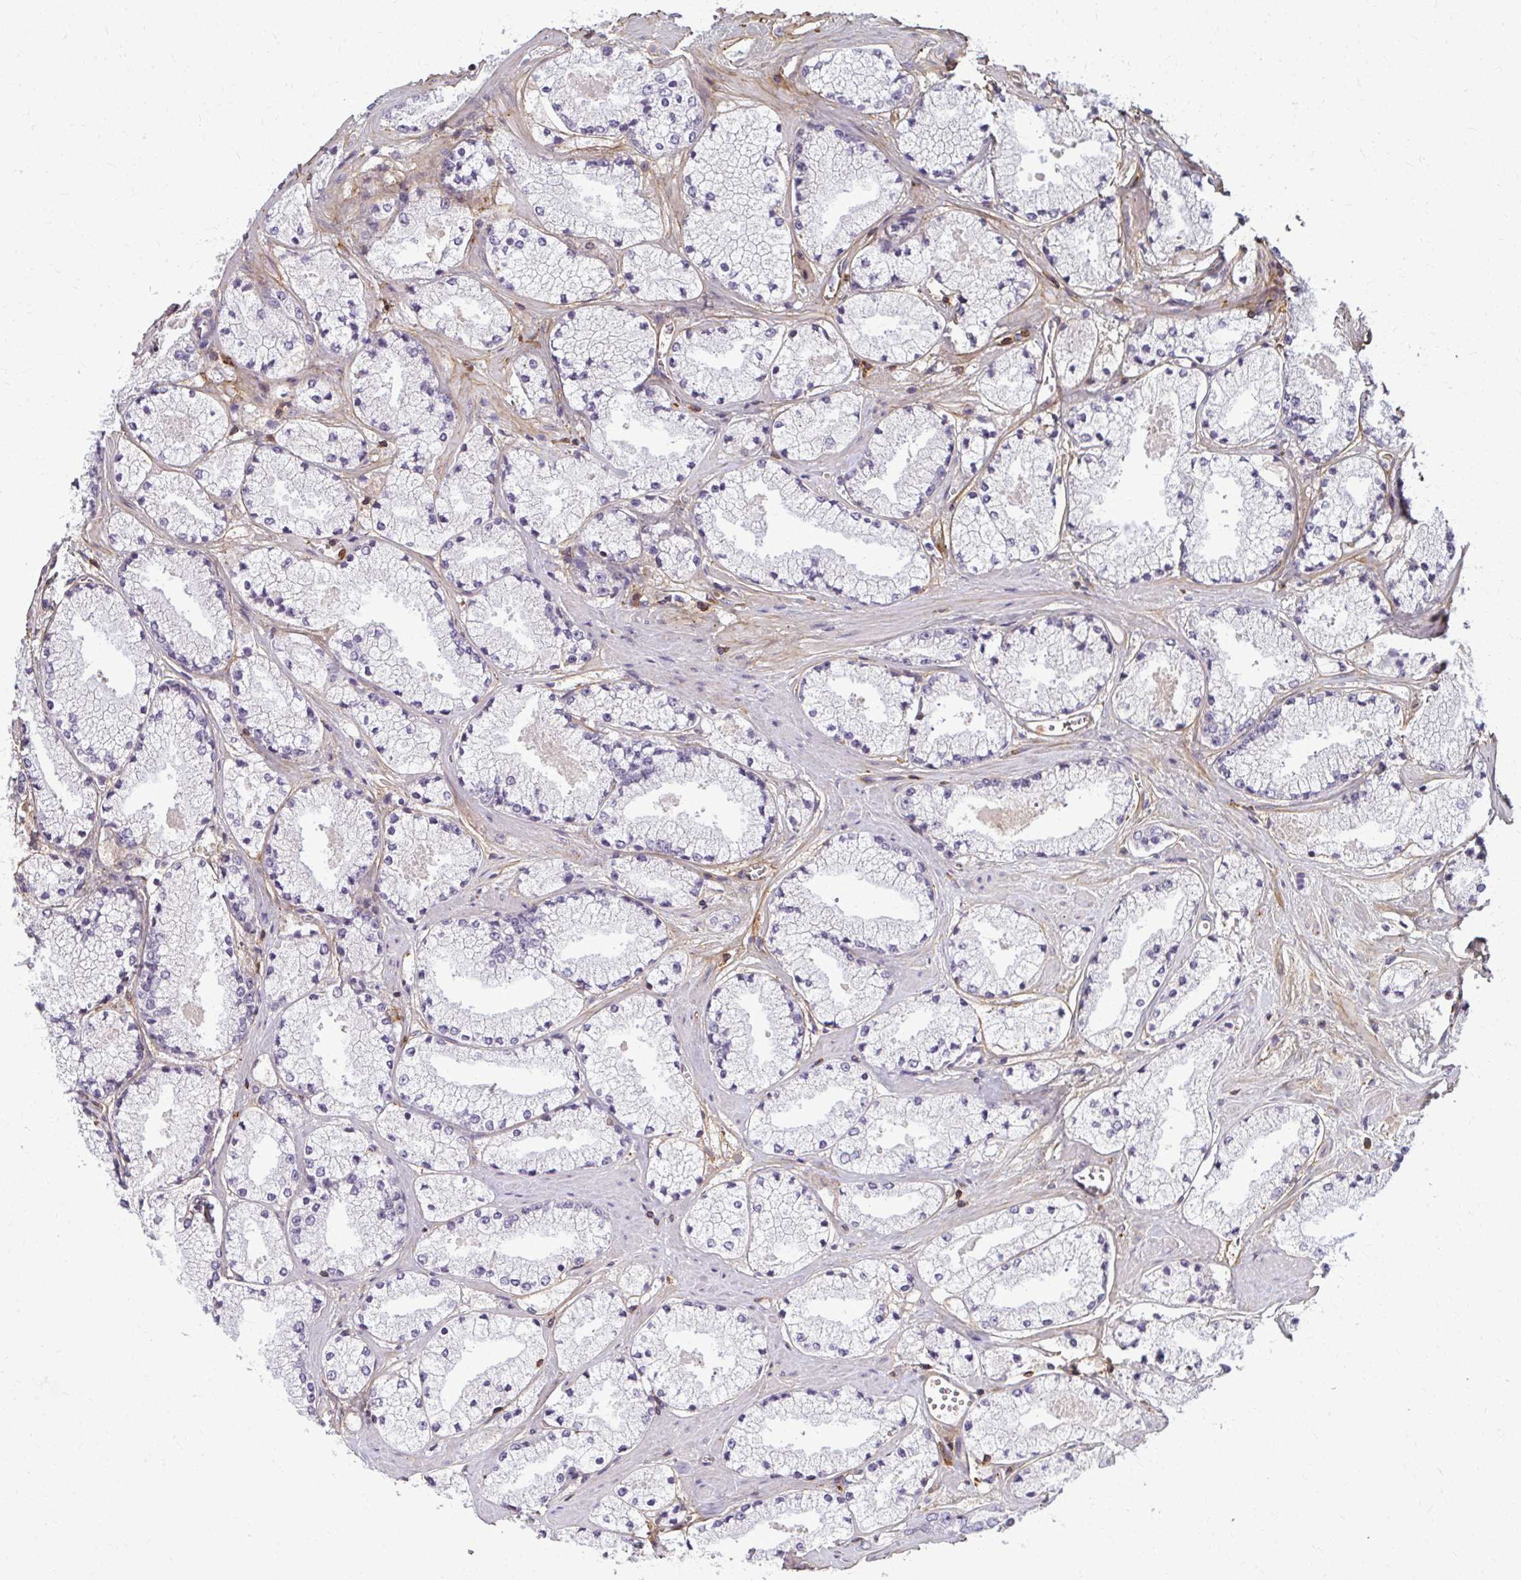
{"staining": {"intensity": "negative", "quantity": "none", "location": "none"}, "tissue": "prostate cancer", "cell_type": "Tumor cells", "image_type": "cancer", "snomed": [{"axis": "morphology", "description": "Adenocarcinoma, High grade"}, {"axis": "topography", "description": "Prostate"}], "caption": "The photomicrograph displays no staining of tumor cells in prostate cancer. (DAB (3,3'-diaminobenzidine) immunohistochemistry (IHC), high magnification).", "gene": "AP5M1", "patient": {"sex": "male", "age": 63}}